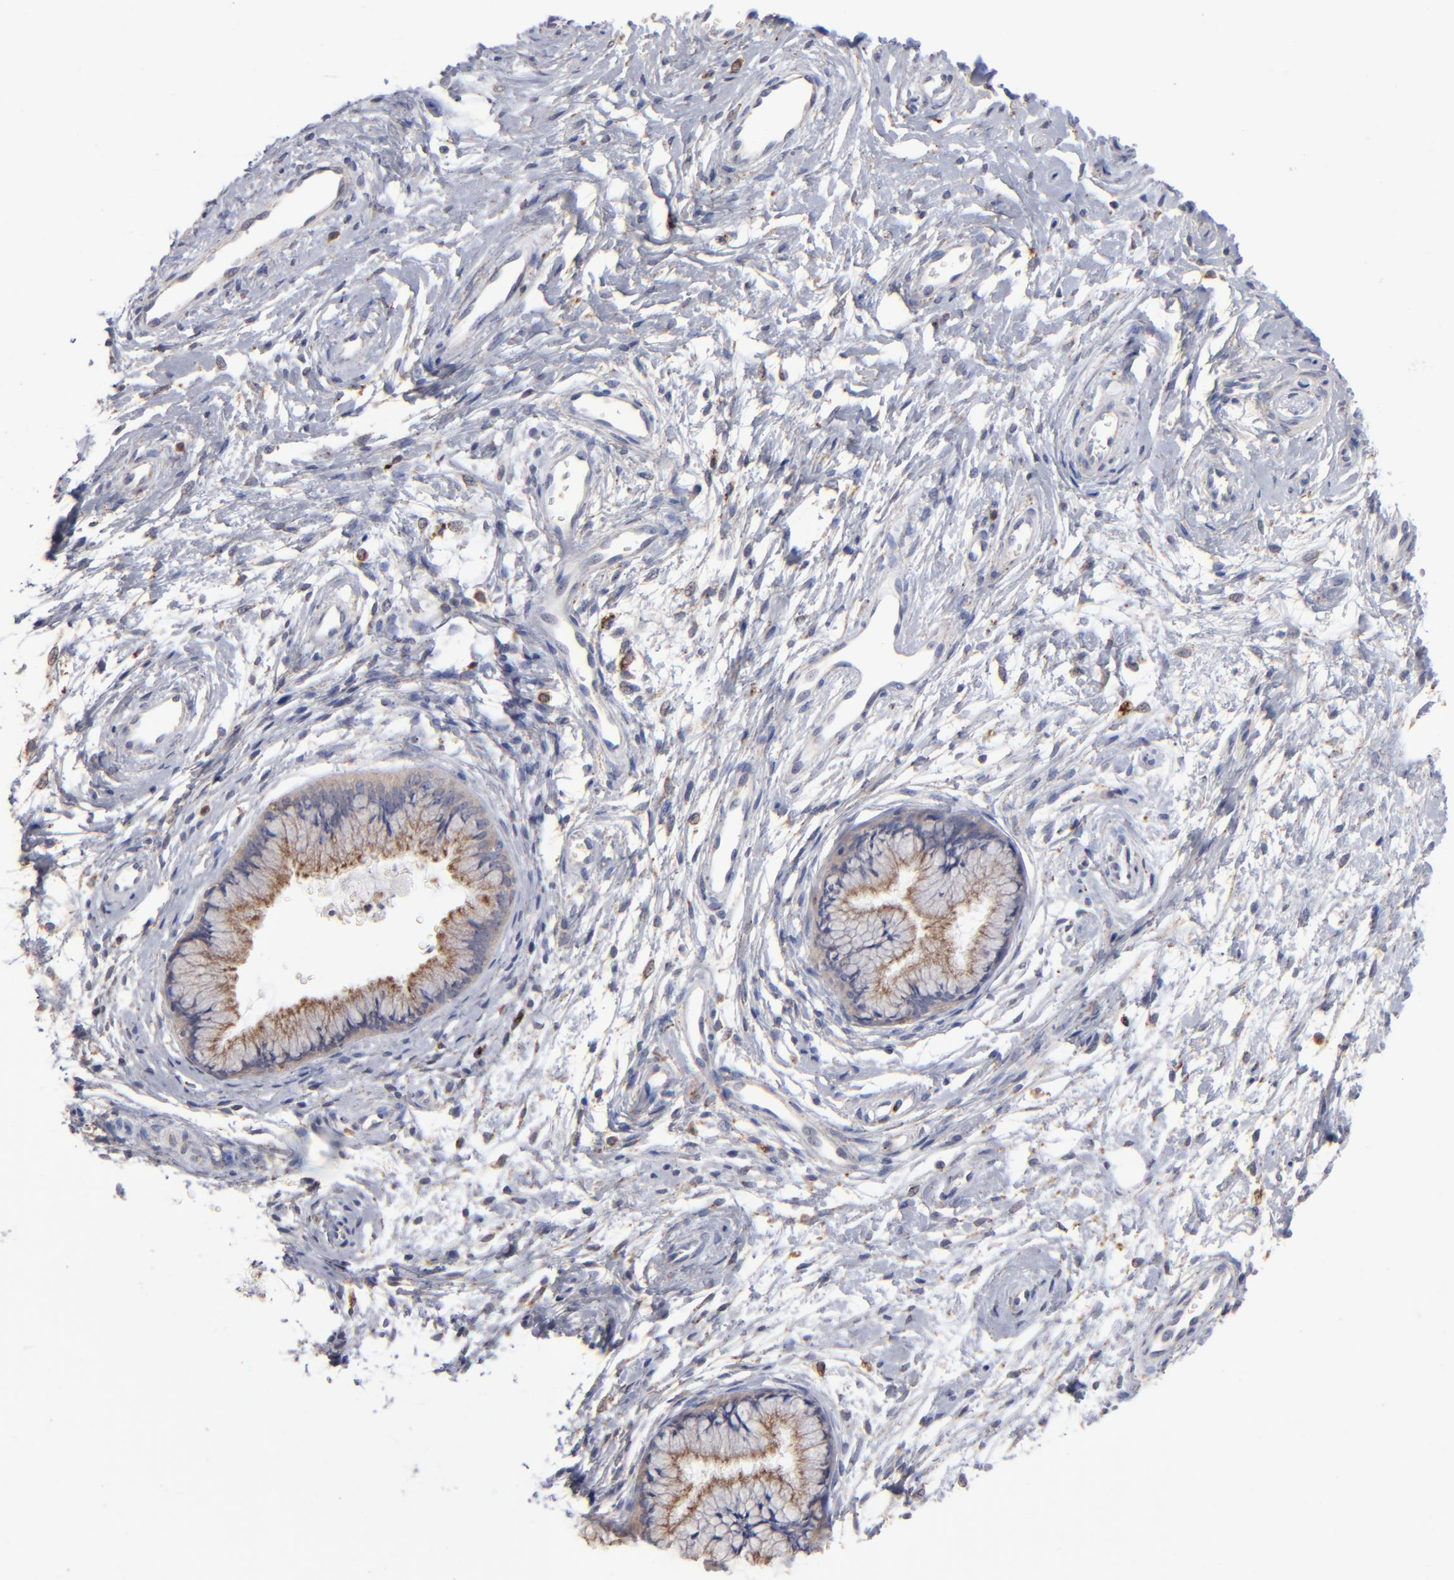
{"staining": {"intensity": "moderate", "quantity": ">75%", "location": "cytoplasmic/membranous"}, "tissue": "cervix", "cell_type": "Glandular cells", "image_type": "normal", "snomed": [{"axis": "morphology", "description": "Normal tissue, NOS"}, {"axis": "topography", "description": "Cervix"}], "caption": "The photomicrograph reveals a brown stain indicating the presence of a protein in the cytoplasmic/membranous of glandular cells in cervix. Nuclei are stained in blue.", "gene": "RRAGA", "patient": {"sex": "female", "age": 39}}